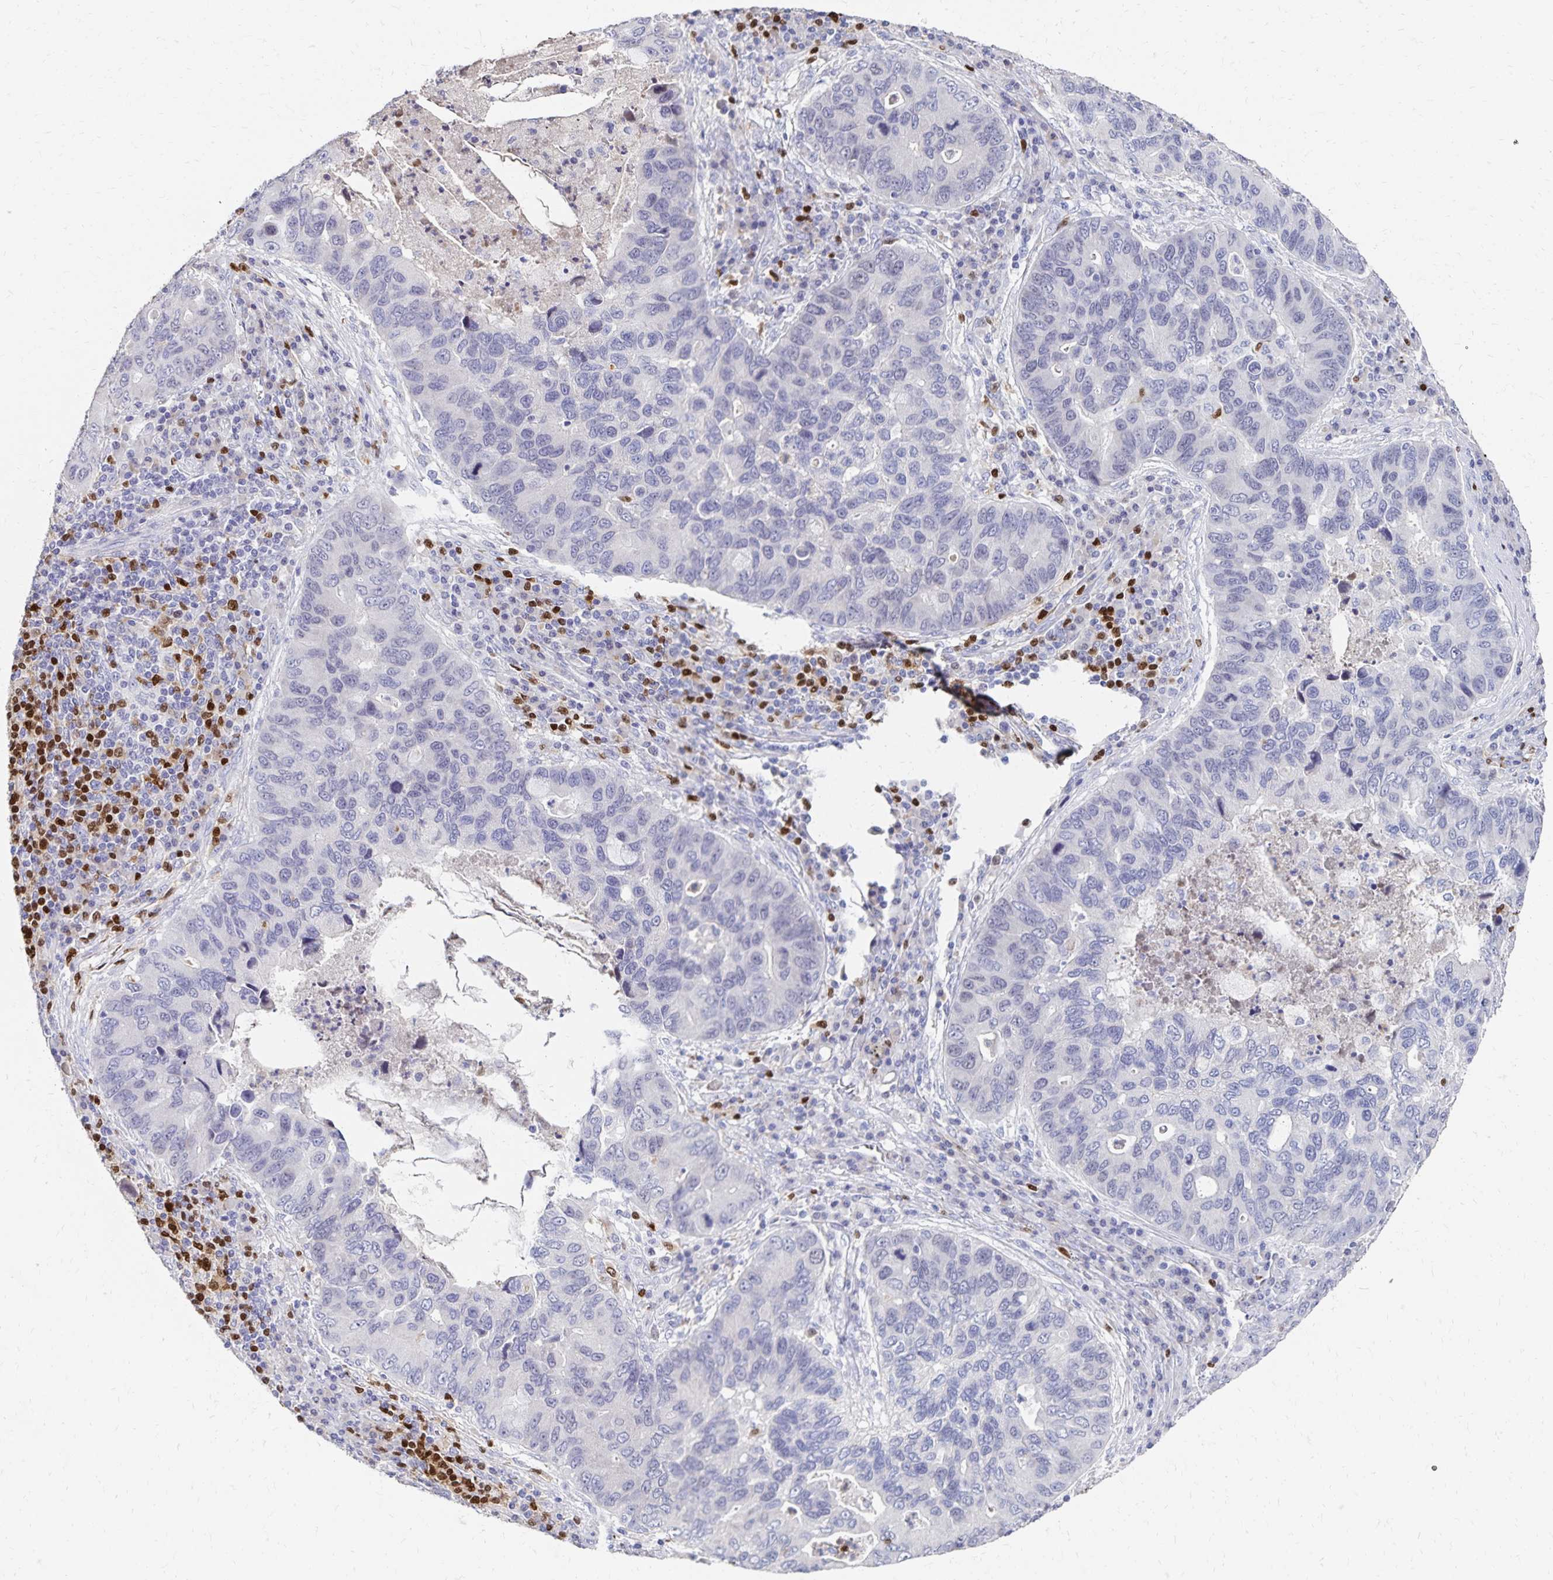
{"staining": {"intensity": "negative", "quantity": "none", "location": "none"}, "tissue": "lung cancer", "cell_type": "Tumor cells", "image_type": "cancer", "snomed": [{"axis": "morphology", "description": "Adenocarcinoma, NOS"}, {"axis": "morphology", "description": "Adenocarcinoma, metastatic, NOS"}, {"axis": "topography", "description": "Lymph node"}, {"axis": "topography", "description": "Lung"}], "caption": "Tumor cells show no significant positivity in lung cancer (adenocarcinoma).", "gene": "PAX5", "patient": {"sex": "female", "age": 54}}